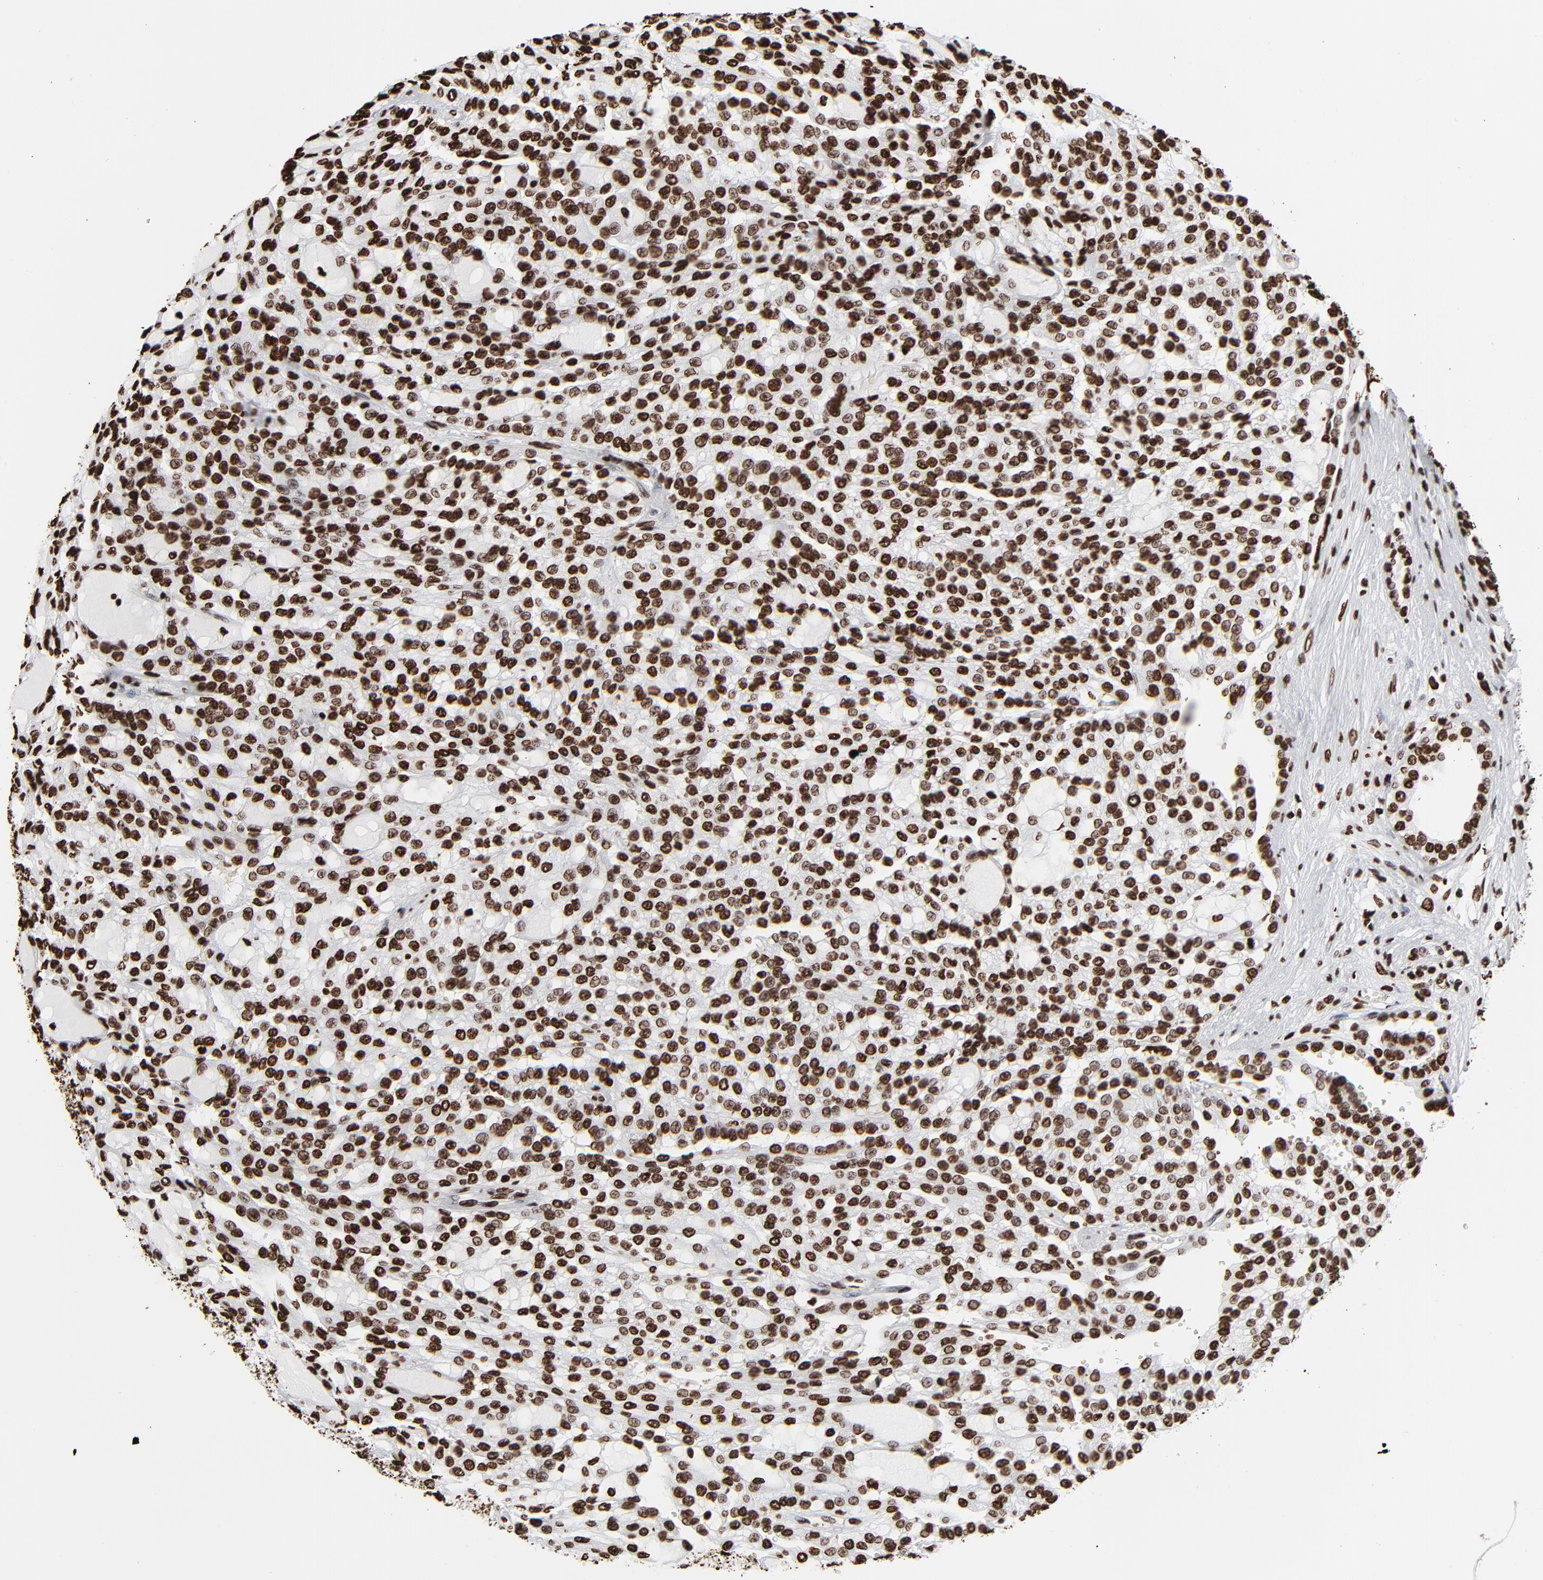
{"staining": {"intensity": "strong", "quantity": ">75%", "location": "nuclear"}, "tissue": "renal cancer", "cell_type": "Tumor cells", "image_type": "cancer", "snomed": [{"axis": "morphology", "description": "Adenocarcinoma, NOS"}, {"axis": "topography", "description": "Kidney"}], "caption": "A brown stain labels strong nuclear staining of a protein in human renal cancer (adenocarcinoma) tumor cells.", "gene": "H3-4", "patient": {"sex": "male", "age": 63}}